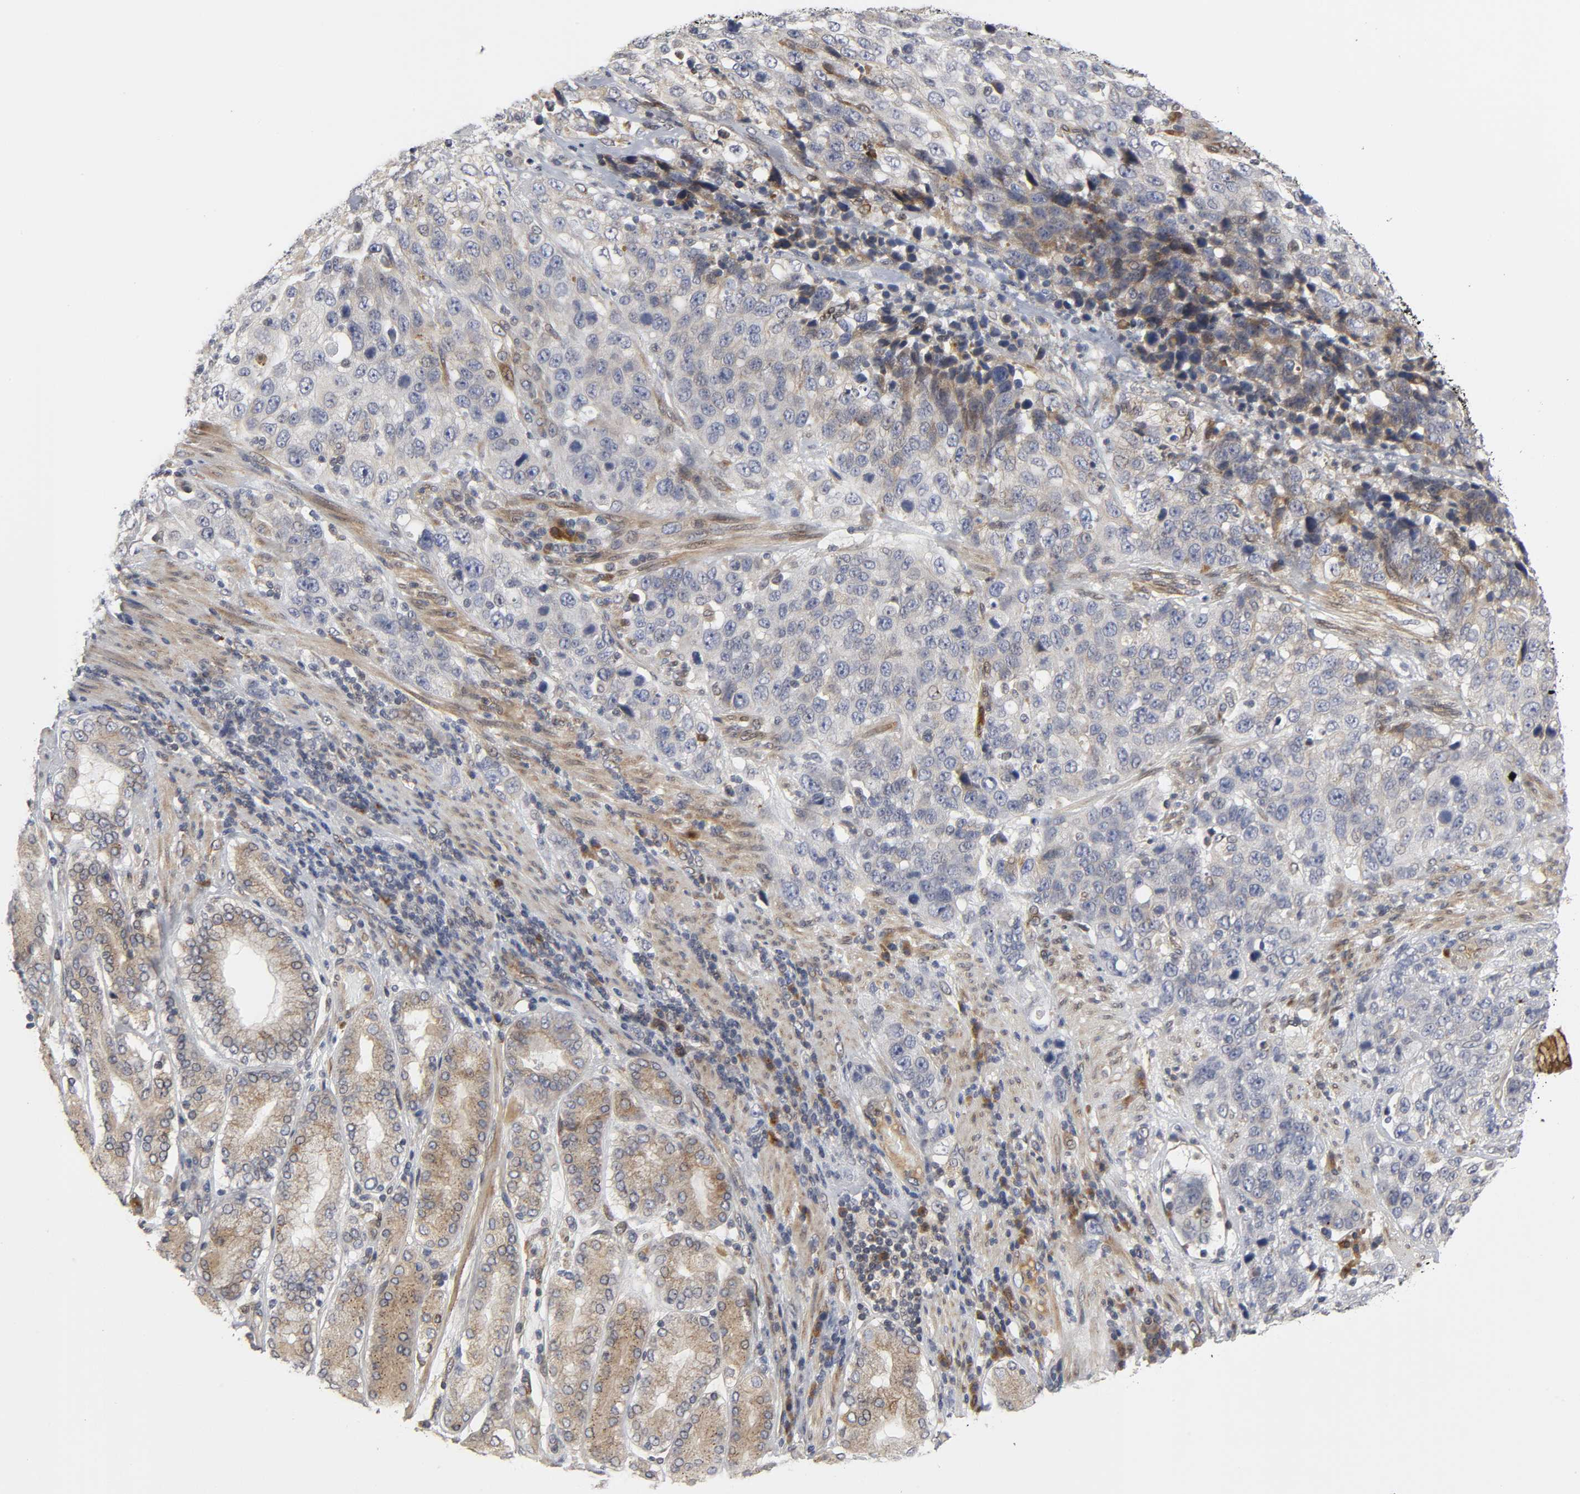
{"staining": {"intensity": "weak", "quantity": "<25%", "location": "cytoplasmic/membranous"}, "tissue": "stomach cancer", "cell_type": "Tumor cells", "image_type": "cancer", "snomed": [{"axis": "morphology", "description": "Normal tissue, NOS"}, {"axis": "morphology", "description": "Adenocarcinoma, NOS"}, {"axis": "topography", "description": "Stomach"}], "caption": "Immunohistochemistry (IHC) histopathology image of neoplastic tissue: stomach cancer stained with DAB (3,3'-diaminobenzidine) displays no significant protein staining in tumor cells.", "gene": "ASB6", "patient": {"sex": "male", "age": 48}}